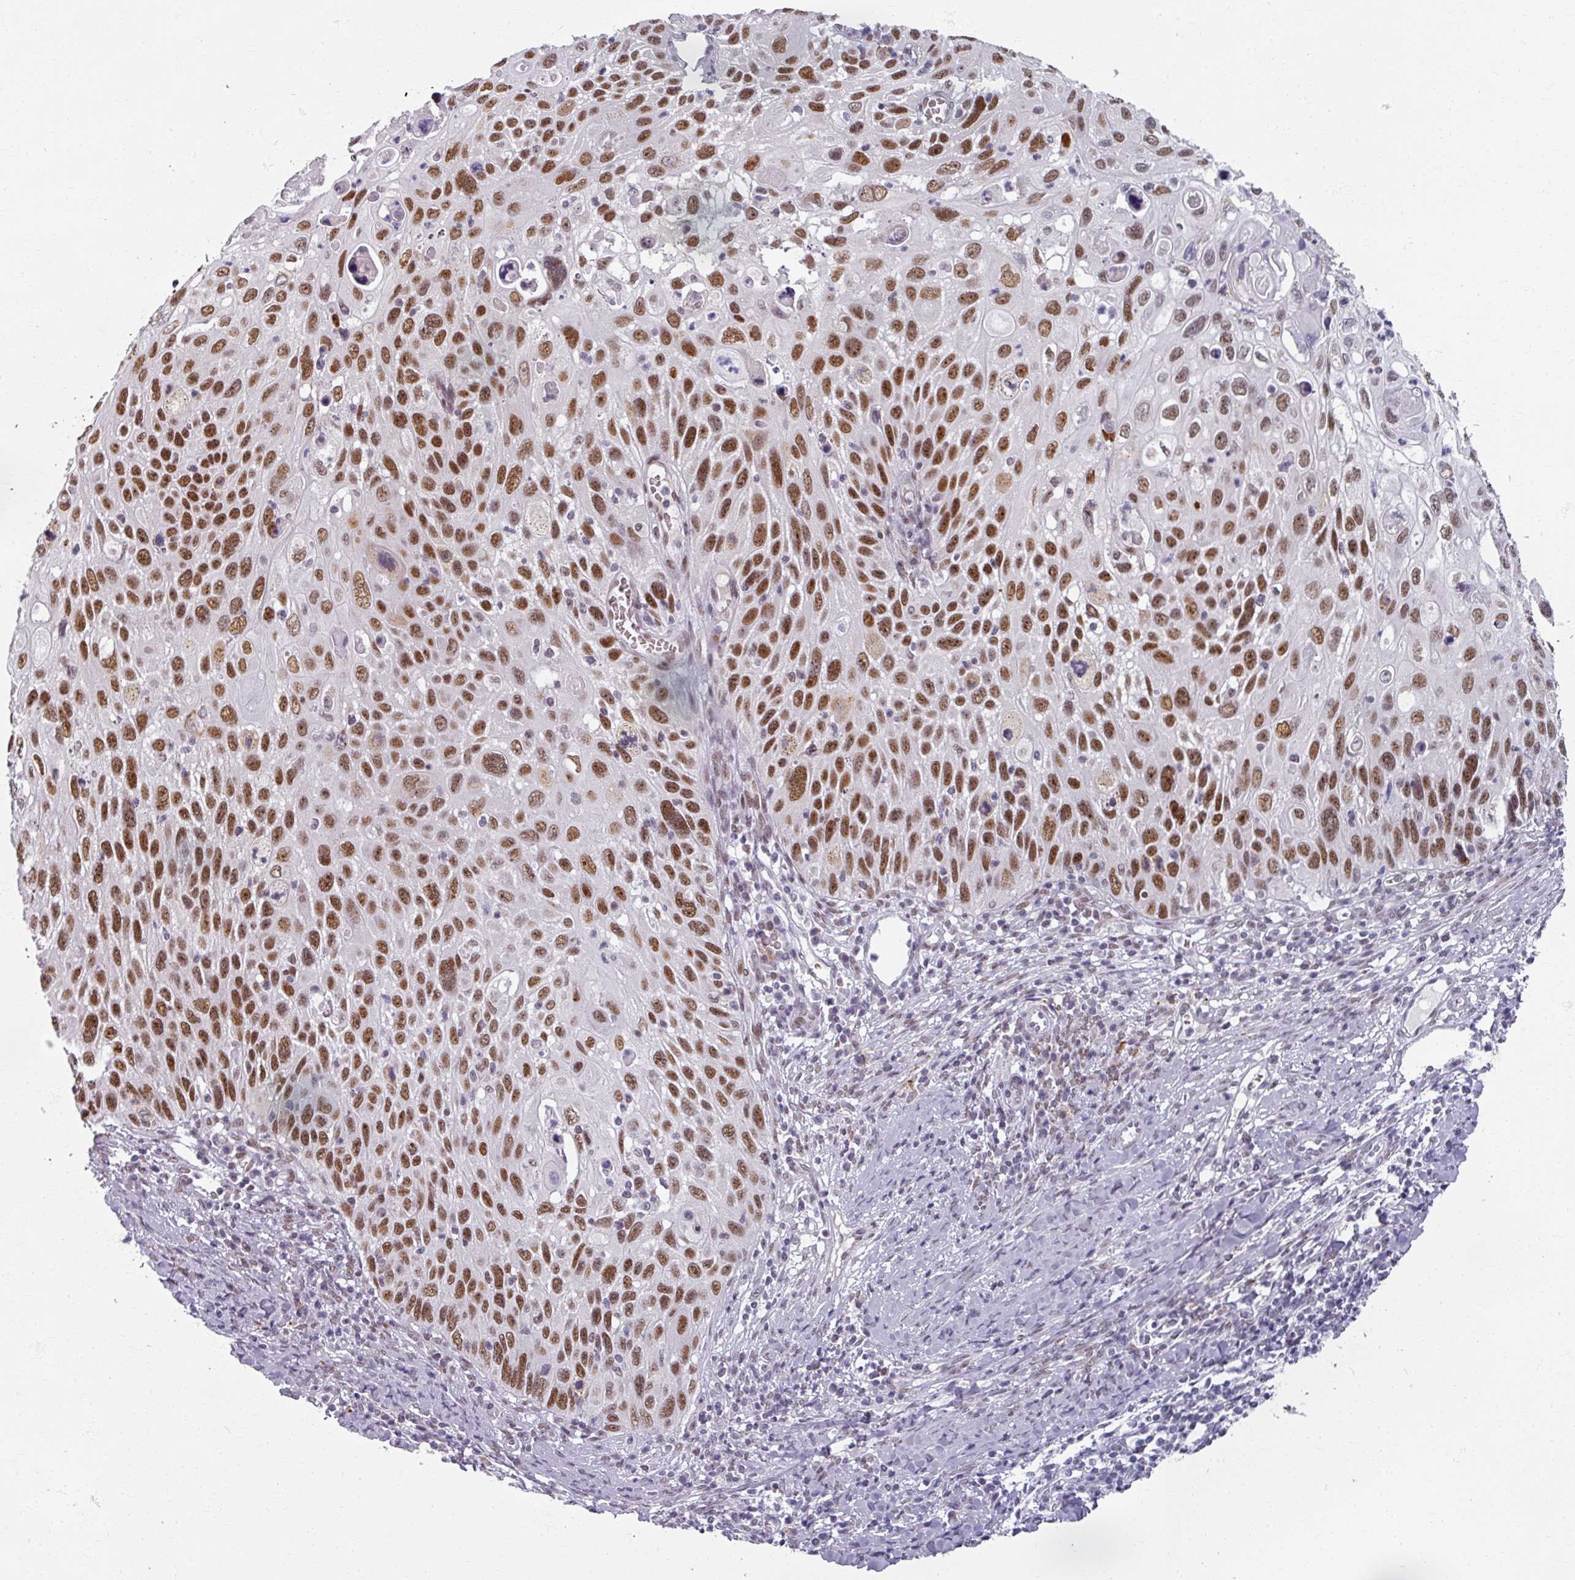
{"staining": {"intensity": "moderate", "quantity": ">75%", "location": "nuclear"}, "tissue": "cervical cancer", "cell_type": "Tumor cells", "image_type": "cancer", "snomed": [{"axis": "morphology", "description": "Squamous cell carcinoma, NOS"}, {"axis": "topography", "description": "Cervix"}], "caption": "IHC of human squamous cell carcinoma (cervical) displays medium levels of moderate nuclear positivity in approximately >75% of tumor cells. (Stains: DAB (3,3'-diaminobenzidine) in brown, nuclei in blue, Microscopy: brightfield microscopy at high magnification).", "gene": "RIPOR3", "patient": {"sex": "female", "age": 70}}